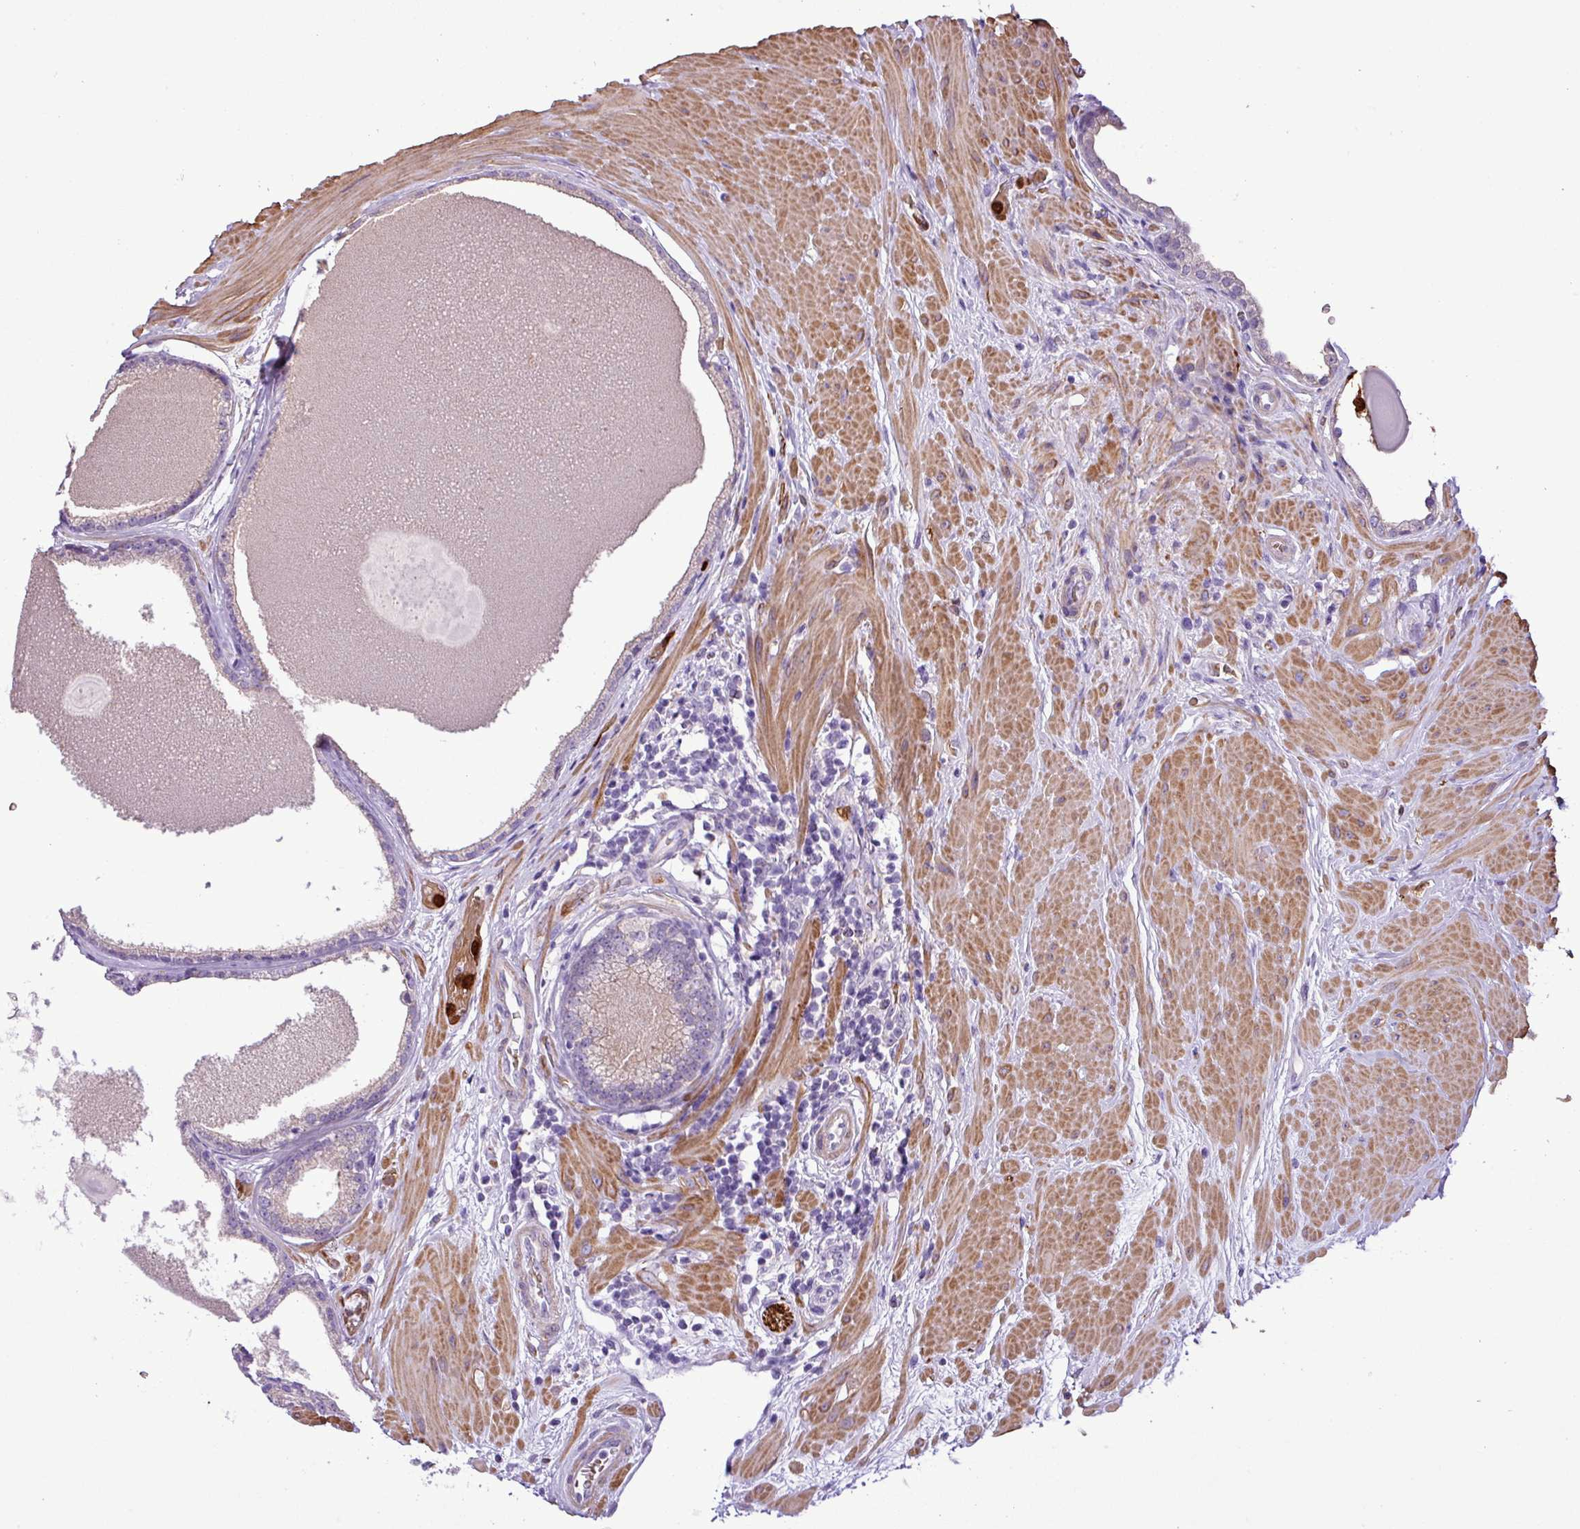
{"staining": {"intensity": "negative", "quantity": "none", "location": "none"}, "tissue": "prostate", "cell_type": "Glandular cells", "image_type": "normal", "snomed": [{"axis": "morphology", "description": "Normal tissue, NOS"}, {"axis": "topography", "description": "Prostate"}], "caption": "Human prostate stained for a protein using IHC demonstrates no positivity in glandular cells.", "gene": "MGAT4B", "patient": {"sex": "male", "age": 48}}